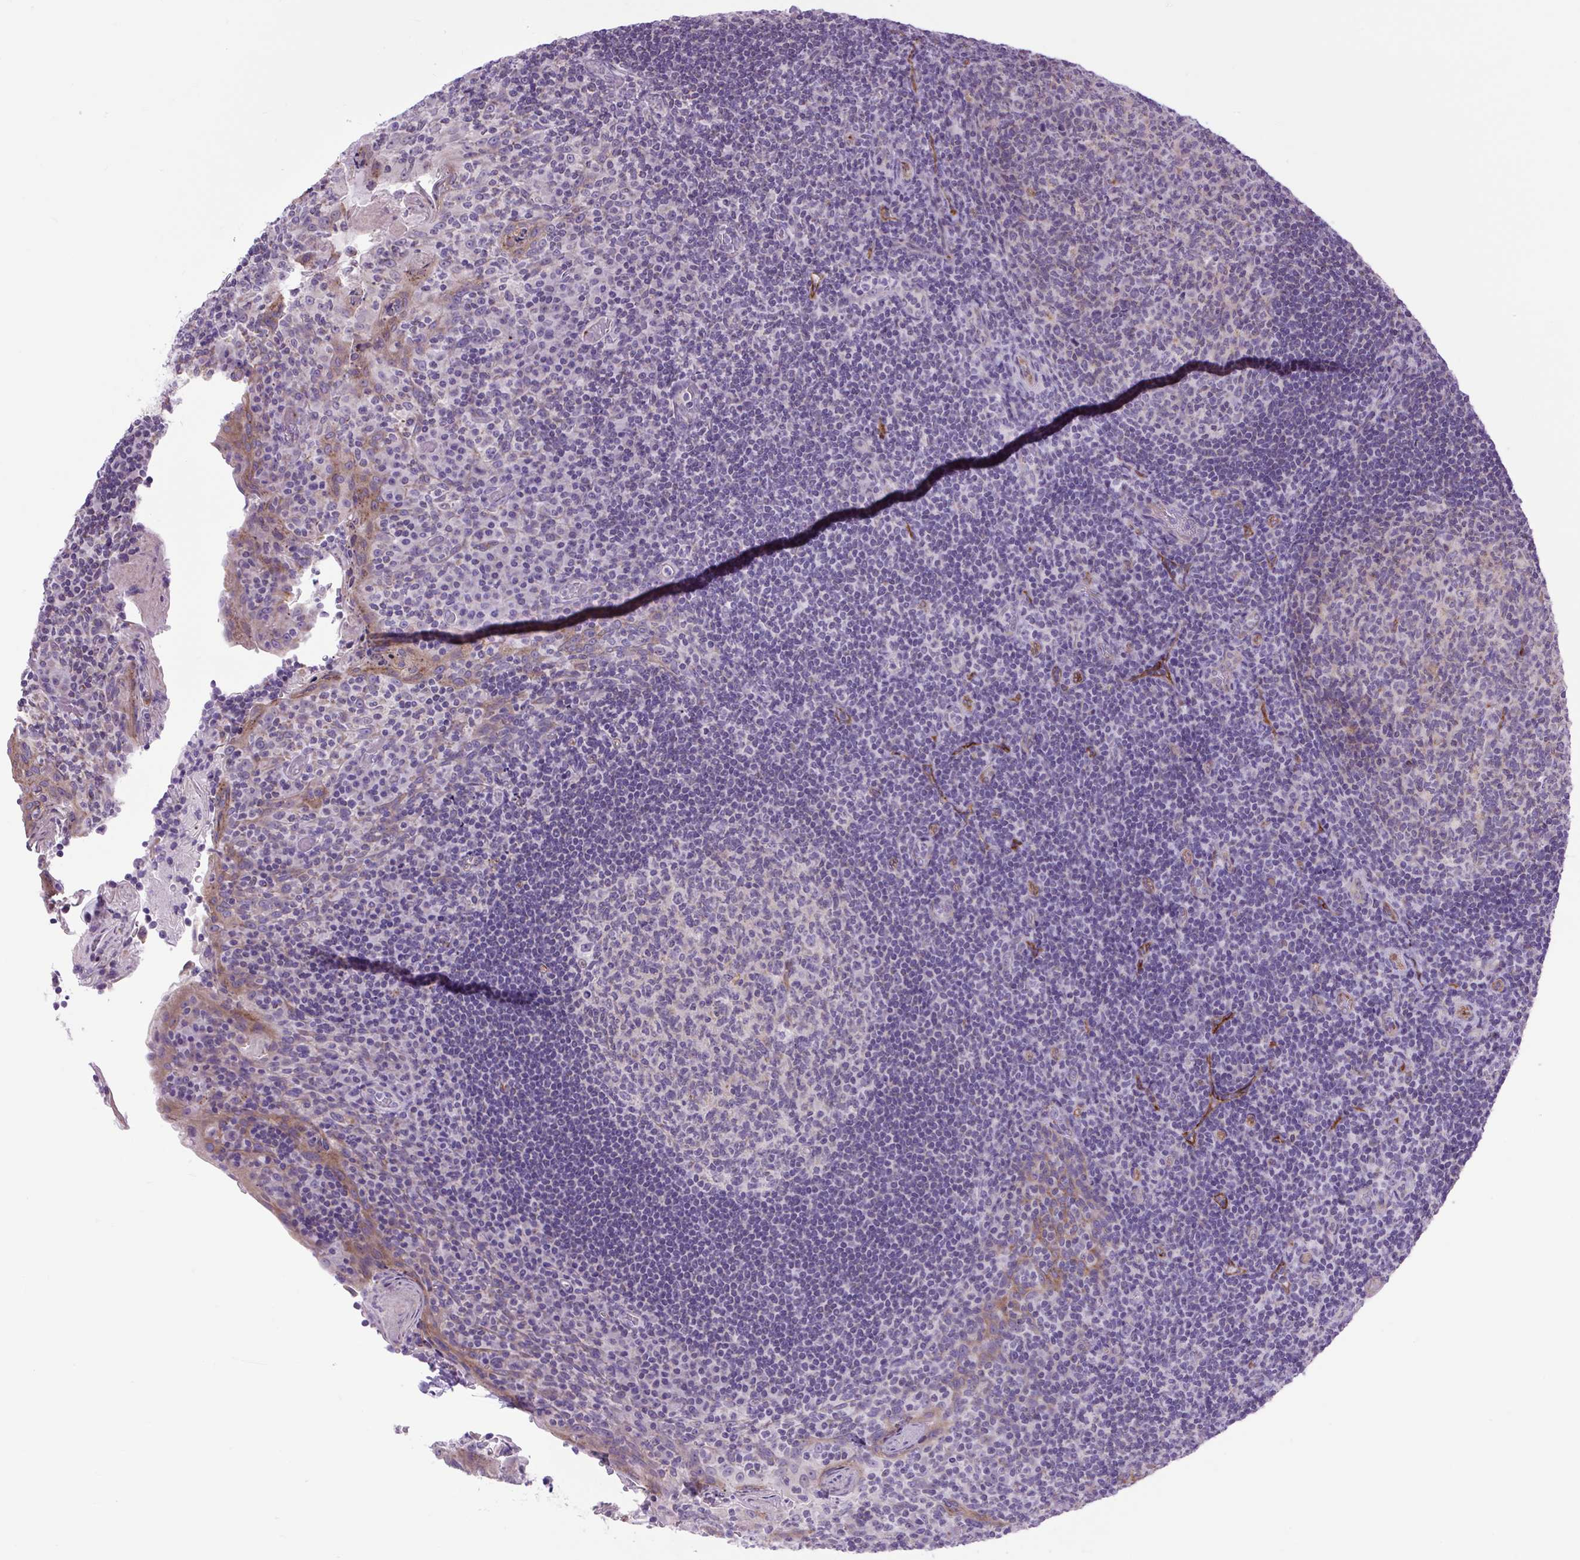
{"staining": {"intensity": "negative", "quantity": "none", "location": "none"}, "tissue": "tonsil", "cell_type": "Germinal center cells", "image_type": "normal", "snomed": [{"axis": "morphology", "description": "Normal tissue, NOS"}, {"axis": "topography", "description": "Tonsil"}], "caption": "IHC histopathology image of benign tonsil: human tonsil stained with DAB (3,3'-diaminobenzidine) reveals no significant protein expression in germinal center cells.", "gene": "RNASE10", "patient": {"sex": "male", "age": 17}}